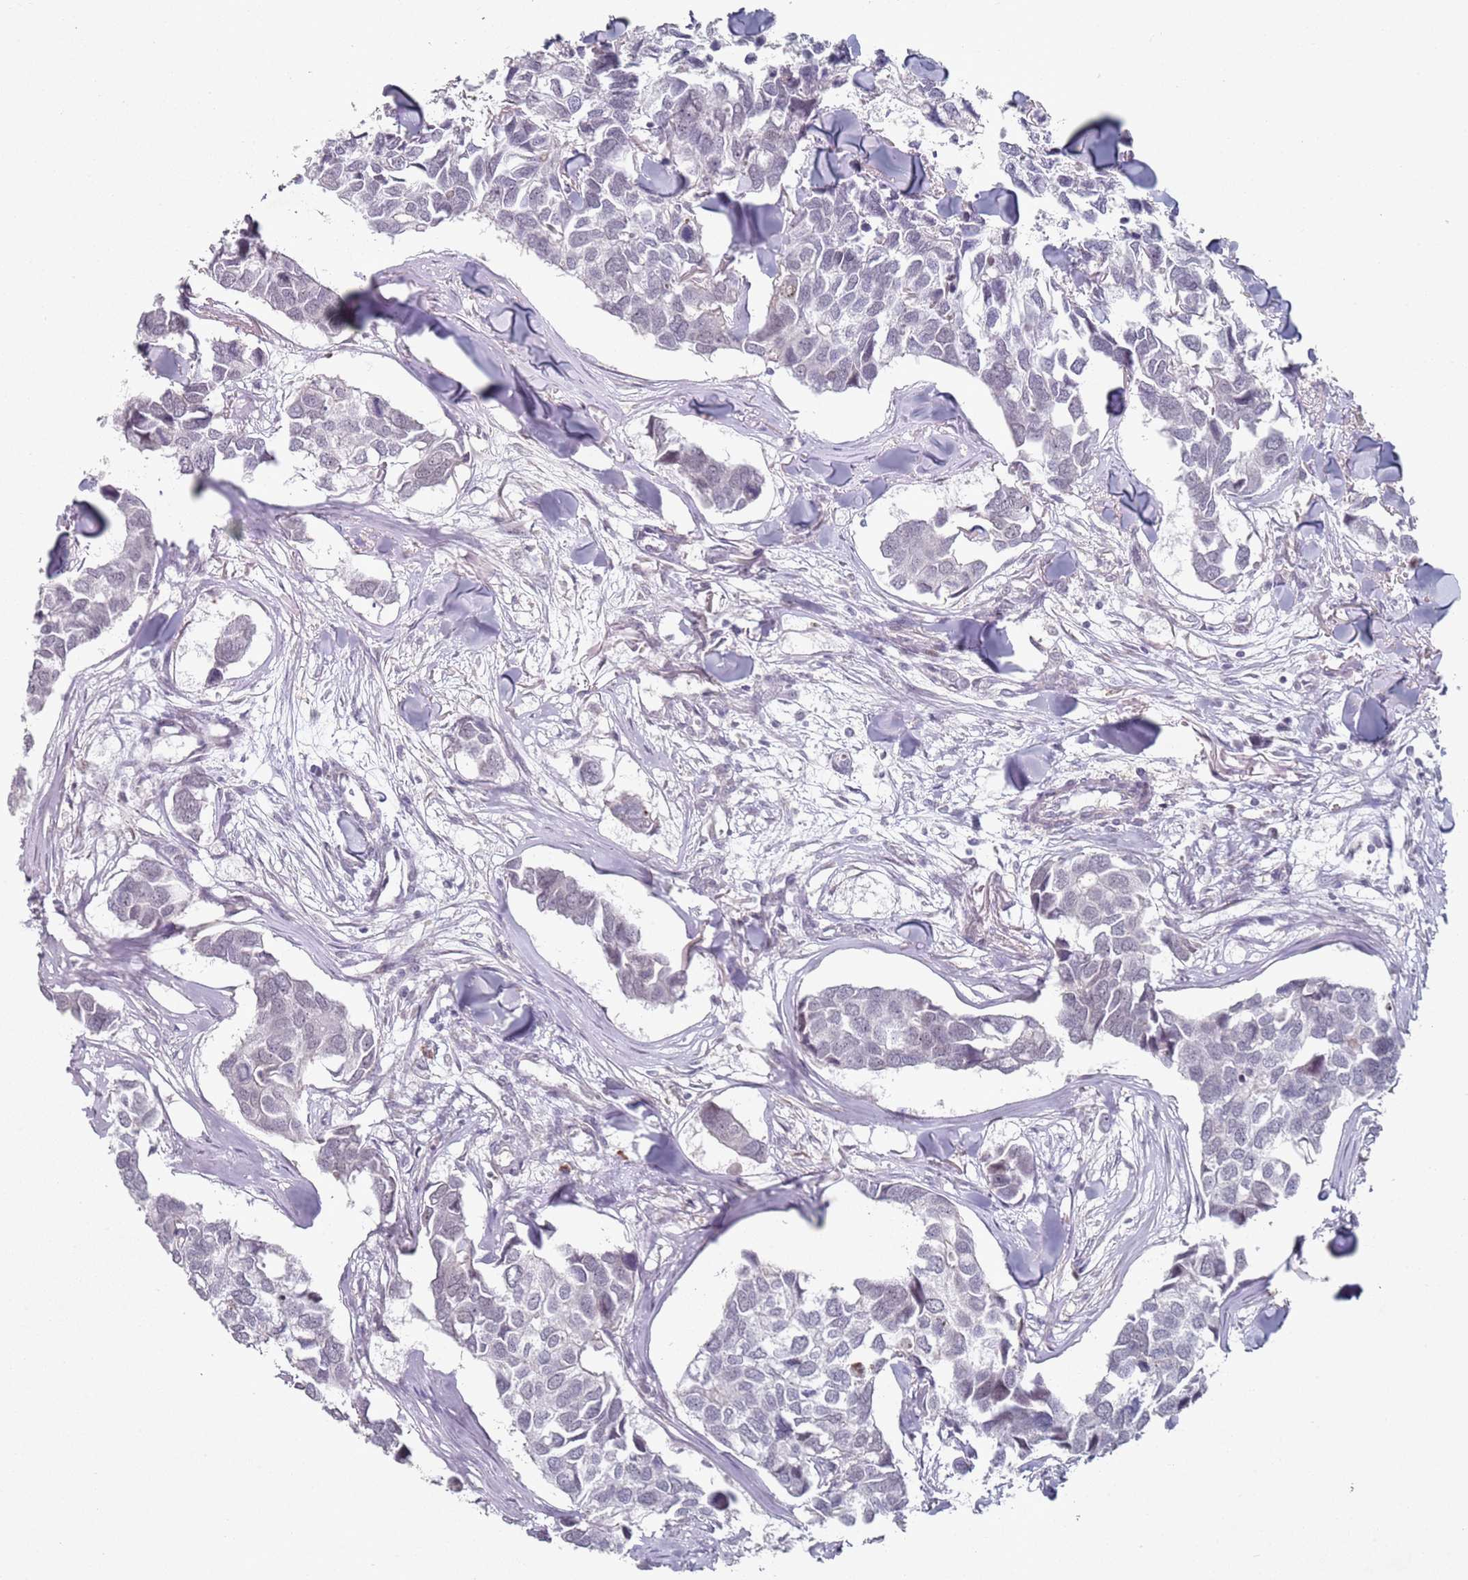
{"staining": {"intensity": "negative", "quantity": "none", "location": "none"}, "tissue": "breast cancer", "cell_type": "Tumor cells", "image_type": "cancer", "snomed": [{"axis": "morphology", "description": "Duct carcinoma"}, {"axis": "topography", "description": "Breast"}], "caption": "Tumor cells show no significant positivity in intraductal carcinoma (breast).", "gene": "ATF6B", "patient": {"sex": "female", "age": 83}}